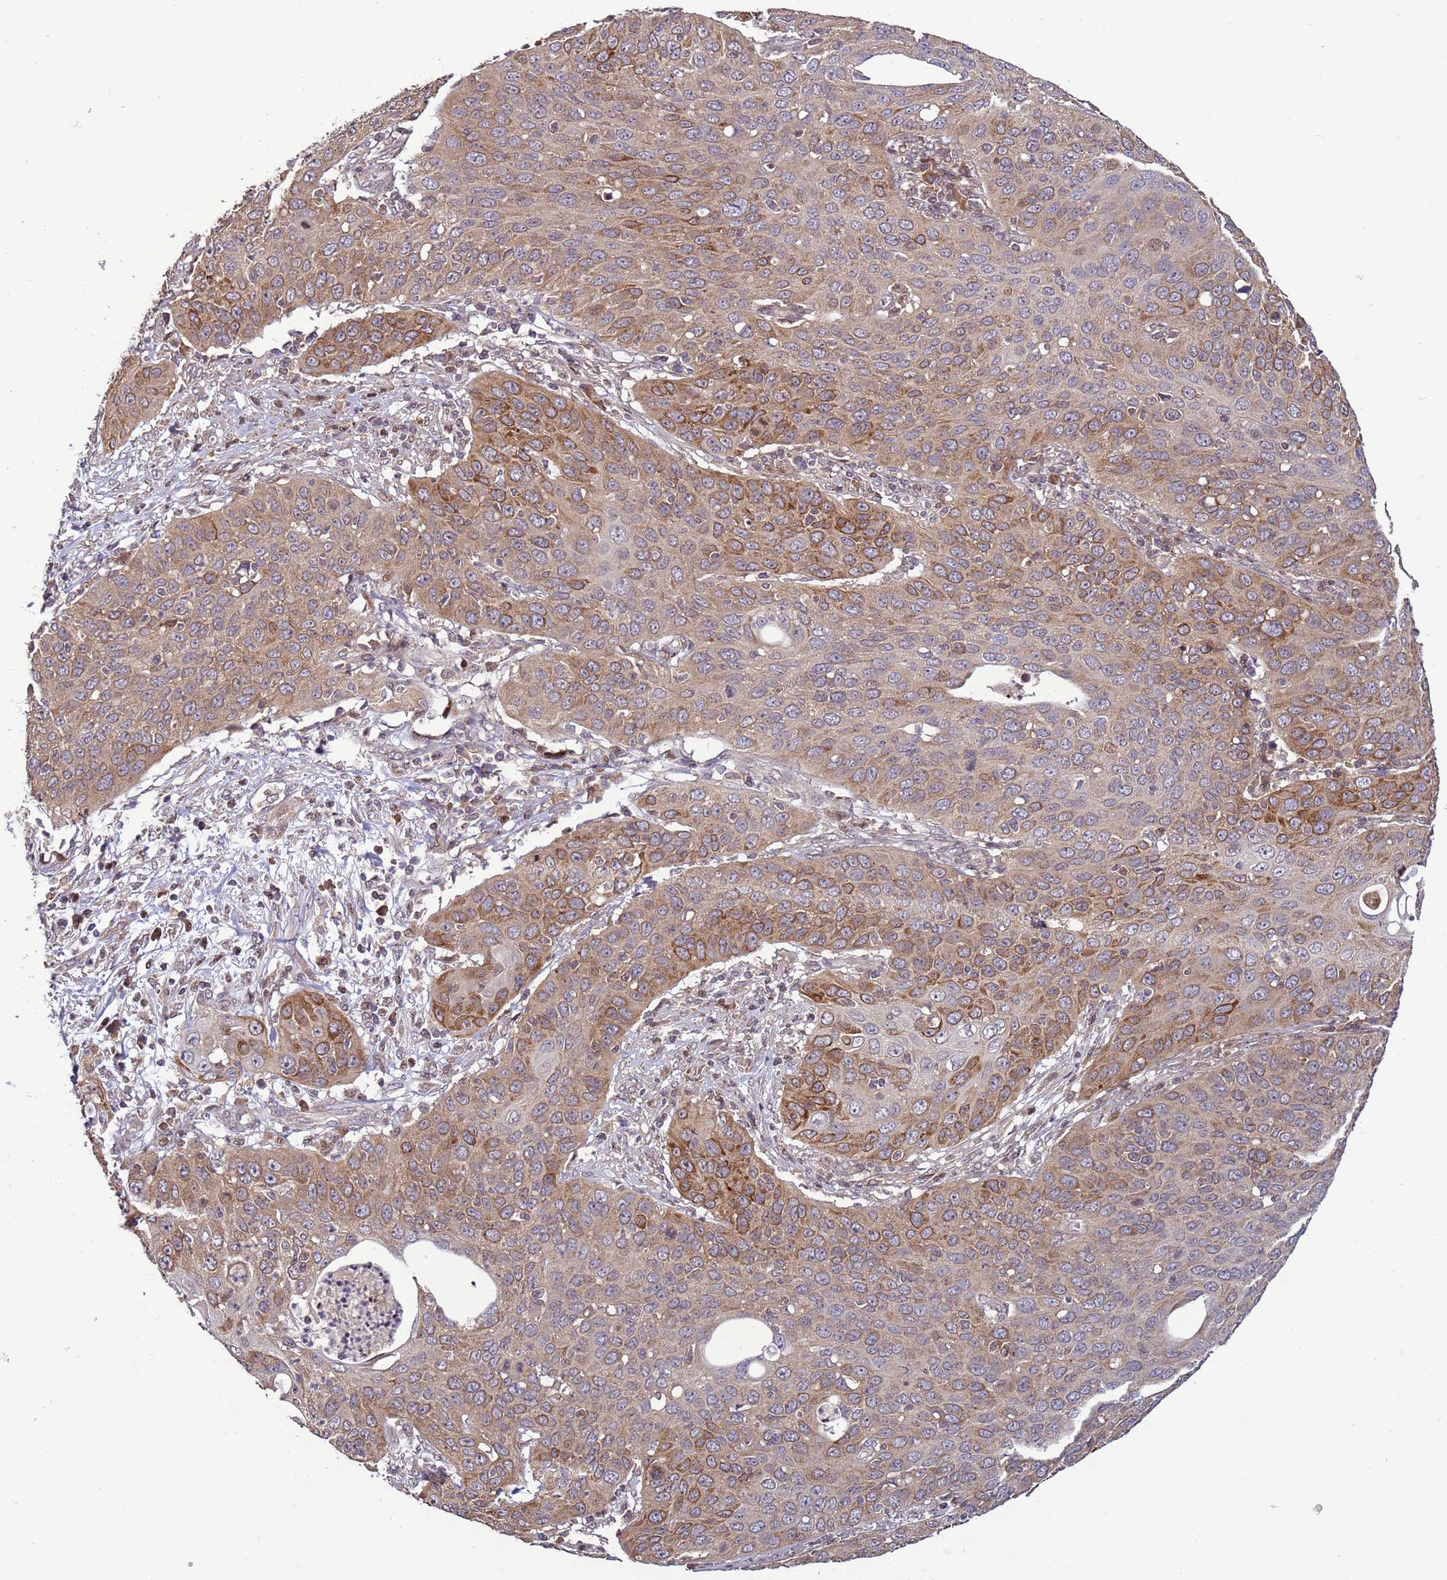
{"staining": {"intensity": "moderate", "quantity": "25%-75%", "location": "cytoplasmic/membranous"}, "tissue": "cervical cancer", "cell_type": "Tumor cells", "image_type": "cancer", "snomed": [{"axis": "morphology", "description": "Squamous cell carcinoma, NOS"}, {"axis": "topography", "description": "Cervix"}], "caption": "Cervical cancer (squamous cell carcinoma) was stained to show a protein in brown. There is medium levels of moderate cytoplasmic/membranous positivity in approximately 25%-75% of tumor cells.", "gene": "HGH1", "patient": {"sex": "female", "age": 36}}